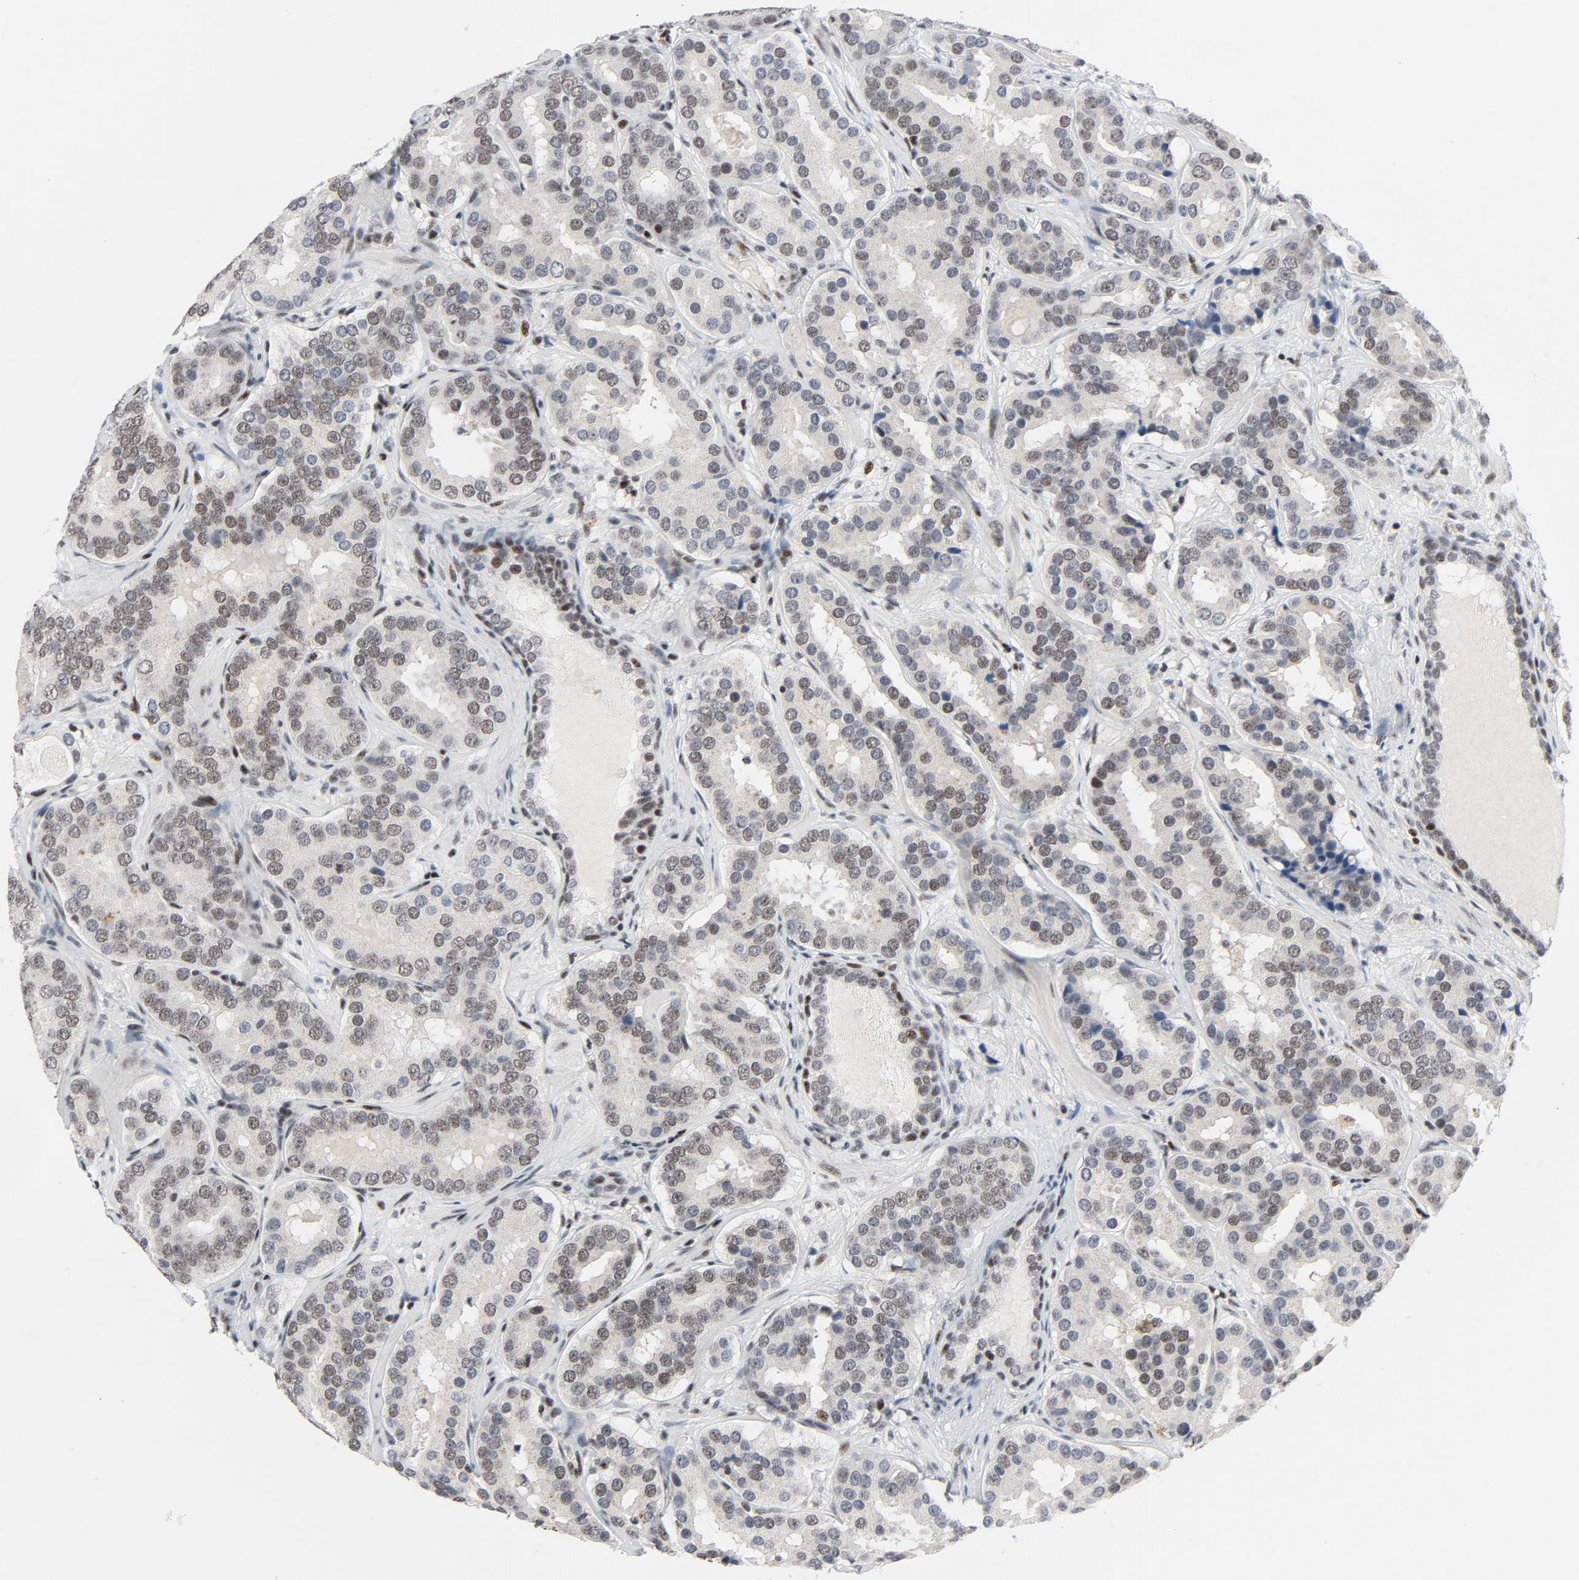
{"staining": {"intensity": "weak", "quantity": "25%-75%", "location": "nuclear"}, "tissue": "prostate cancer", "cell_type": "Tumor cells", "image_type": "cancer", "snomed": [{"axis": "morphology", "description": "Adenocarcinoma, Low grade"}, {"axis": "topography", "description": "Prostate"}], "caption": "This micrograph displays IHC staining of human prostate low-grade adenocarcinoma, with low weak nuclear positivity in approximately 25%-75% of tumor cells.", "gene": "GABPA", "patient": {"sex": "male", "age": 59}}